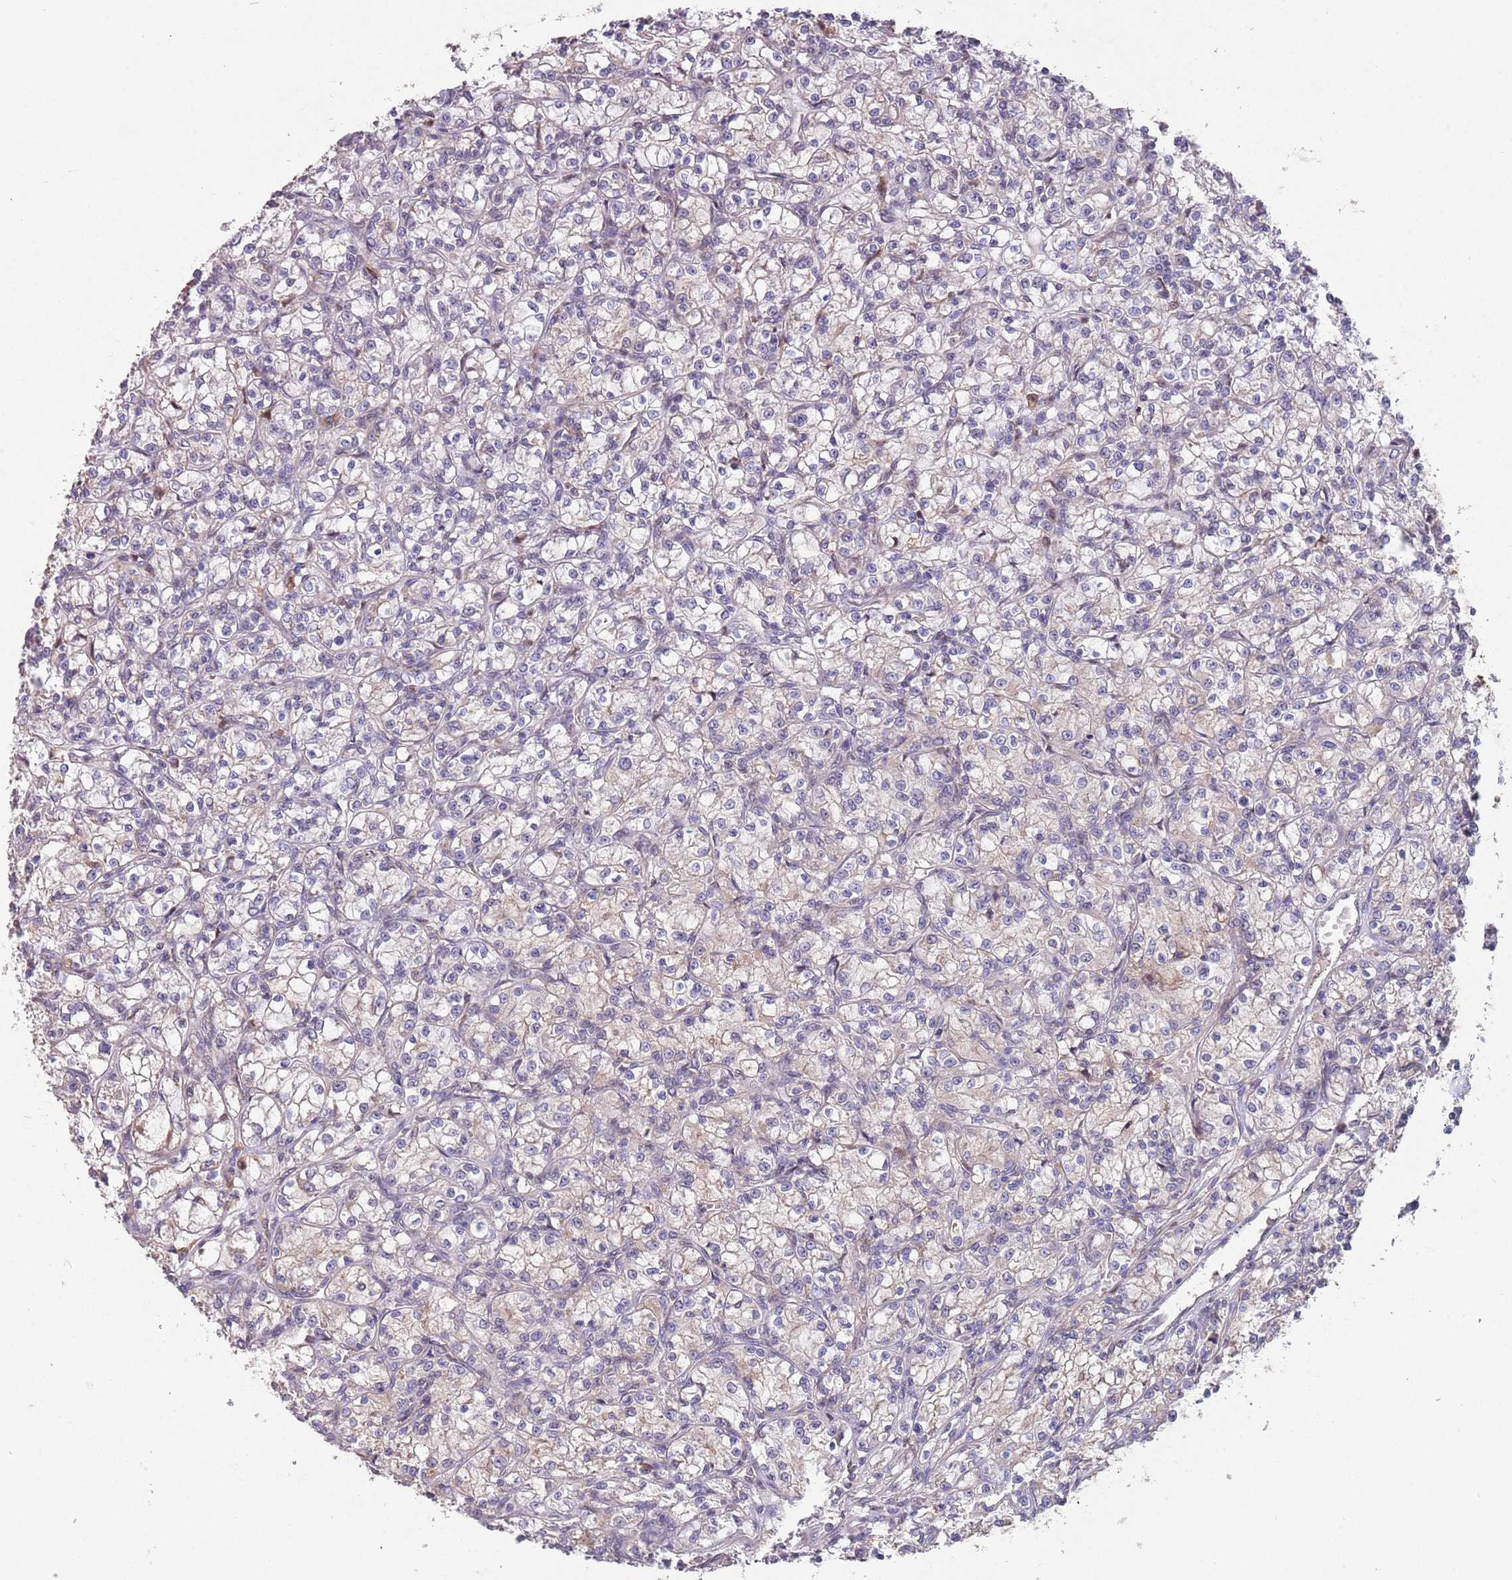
{"staining": {"intensity": "negative", "quantity": "none", "location": "none"}, "tissue": "renal cancer", "cell_type": "Tumor cells", "image_type": "cancer", "snomed": [{"axis": "morphology", "description": "Adenocarcinoma, NOS"}, {"axis": "topography", "description": "Kidney"}], "caption": "A high-resolution micrograph shows immunohistochemistry (IHC) staining of renal adenocarcinoma, which displays no significant positivity in tumor cells. Nuclei are stained in blue.", "gene": "ZNF639", "patient": {"sex": "female", "age": 59}}